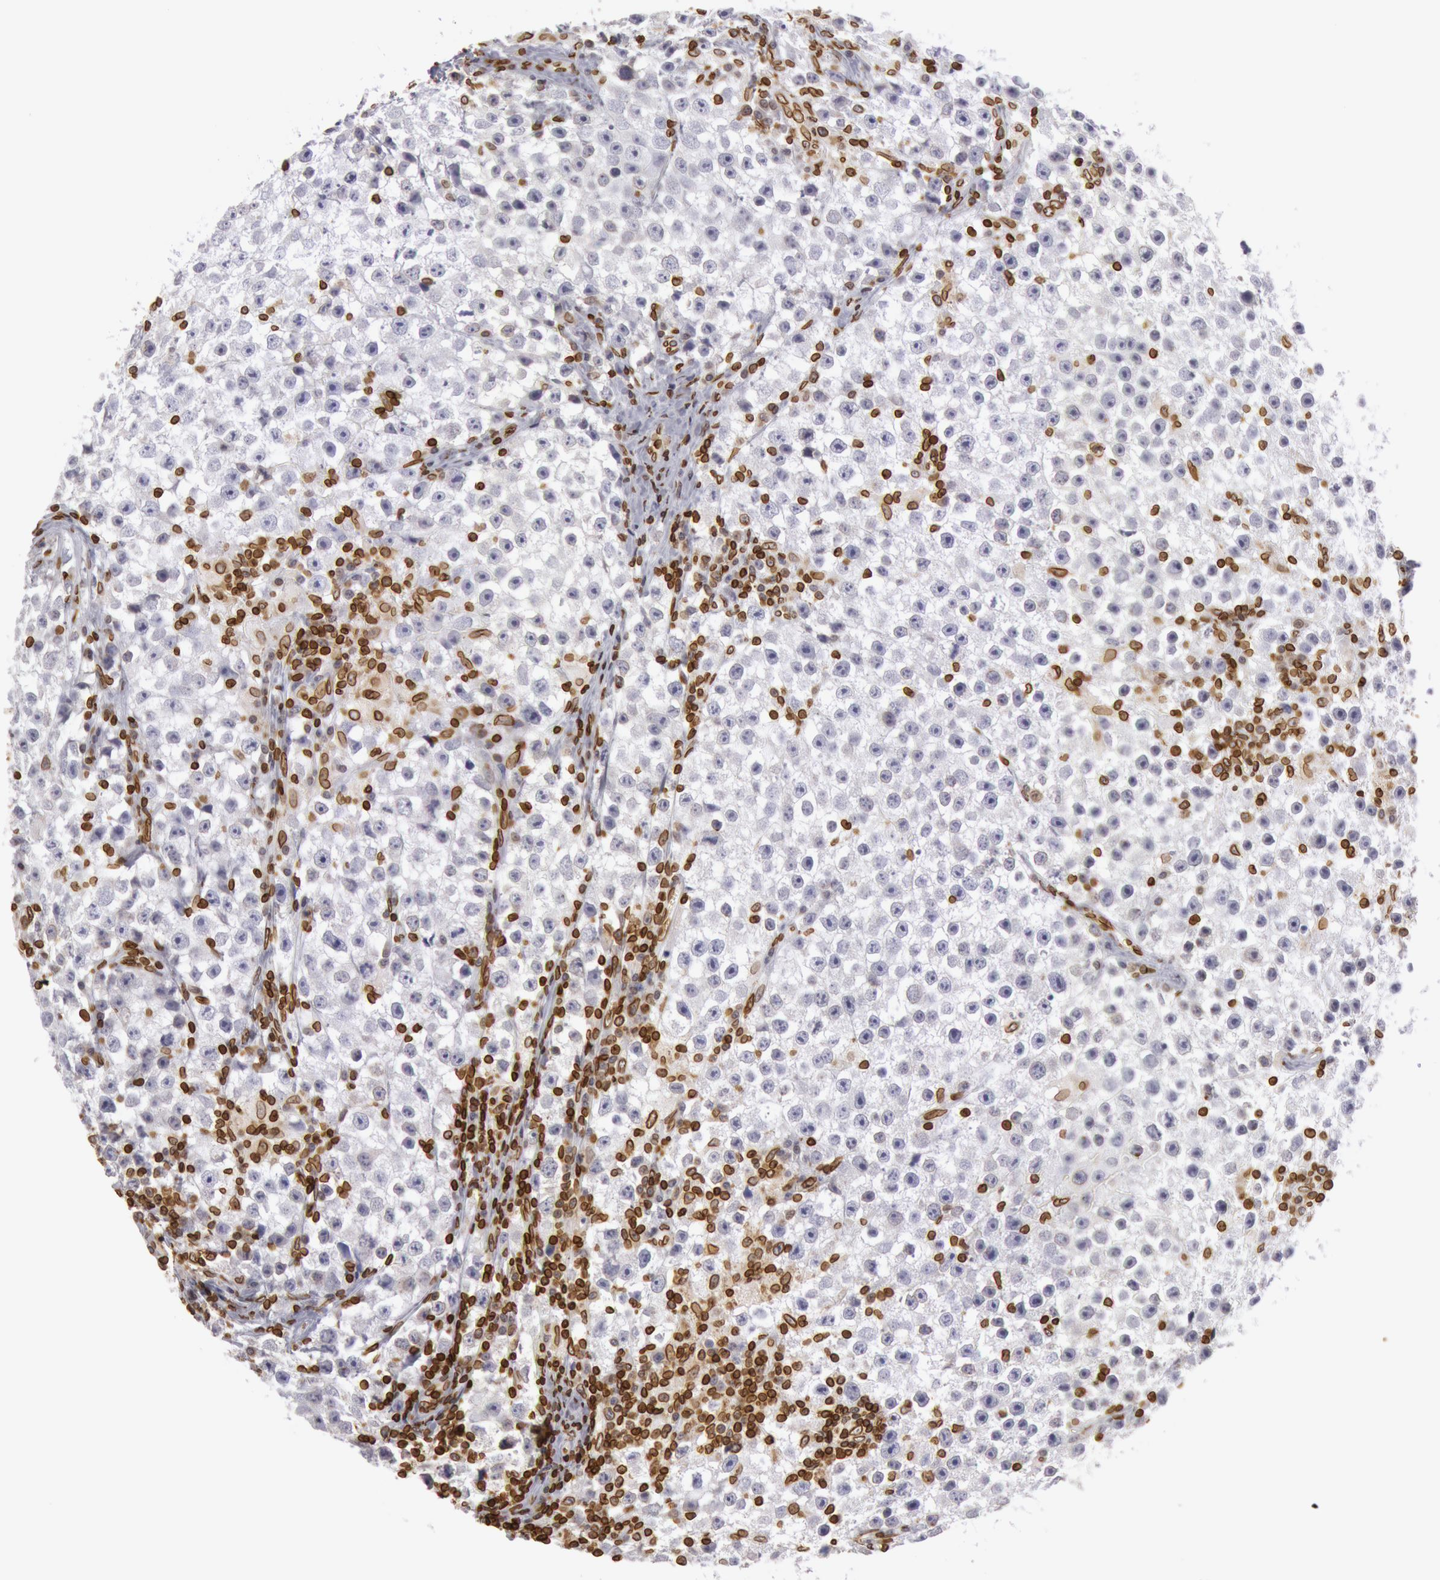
{"staining": {"intensity": "moderate", "quantity": "<25%", "location": "cytoplasmic/membranous,nuclear"}, "tissue": "testis cancer", "cell_type": "Tumor cells", "image_type": "cancer", "snomed": [{"axis": "morphology", "description": "Seminoma, NOS"}, {"axis": "topography", "description": "Testis"}], "caption": "An image of human seminoma (testis) stained for a protein shows moderate cytoplasmic/membranous and nuclear brown staining in tumor cells. The staining was performed using DAB to visualize the protein expression in brown, while the nuclei were stained in blue with hematoxylin (Magnification: 20x).", "gene": "SUN2", "patient": {"sex": "male", "age": 35}}